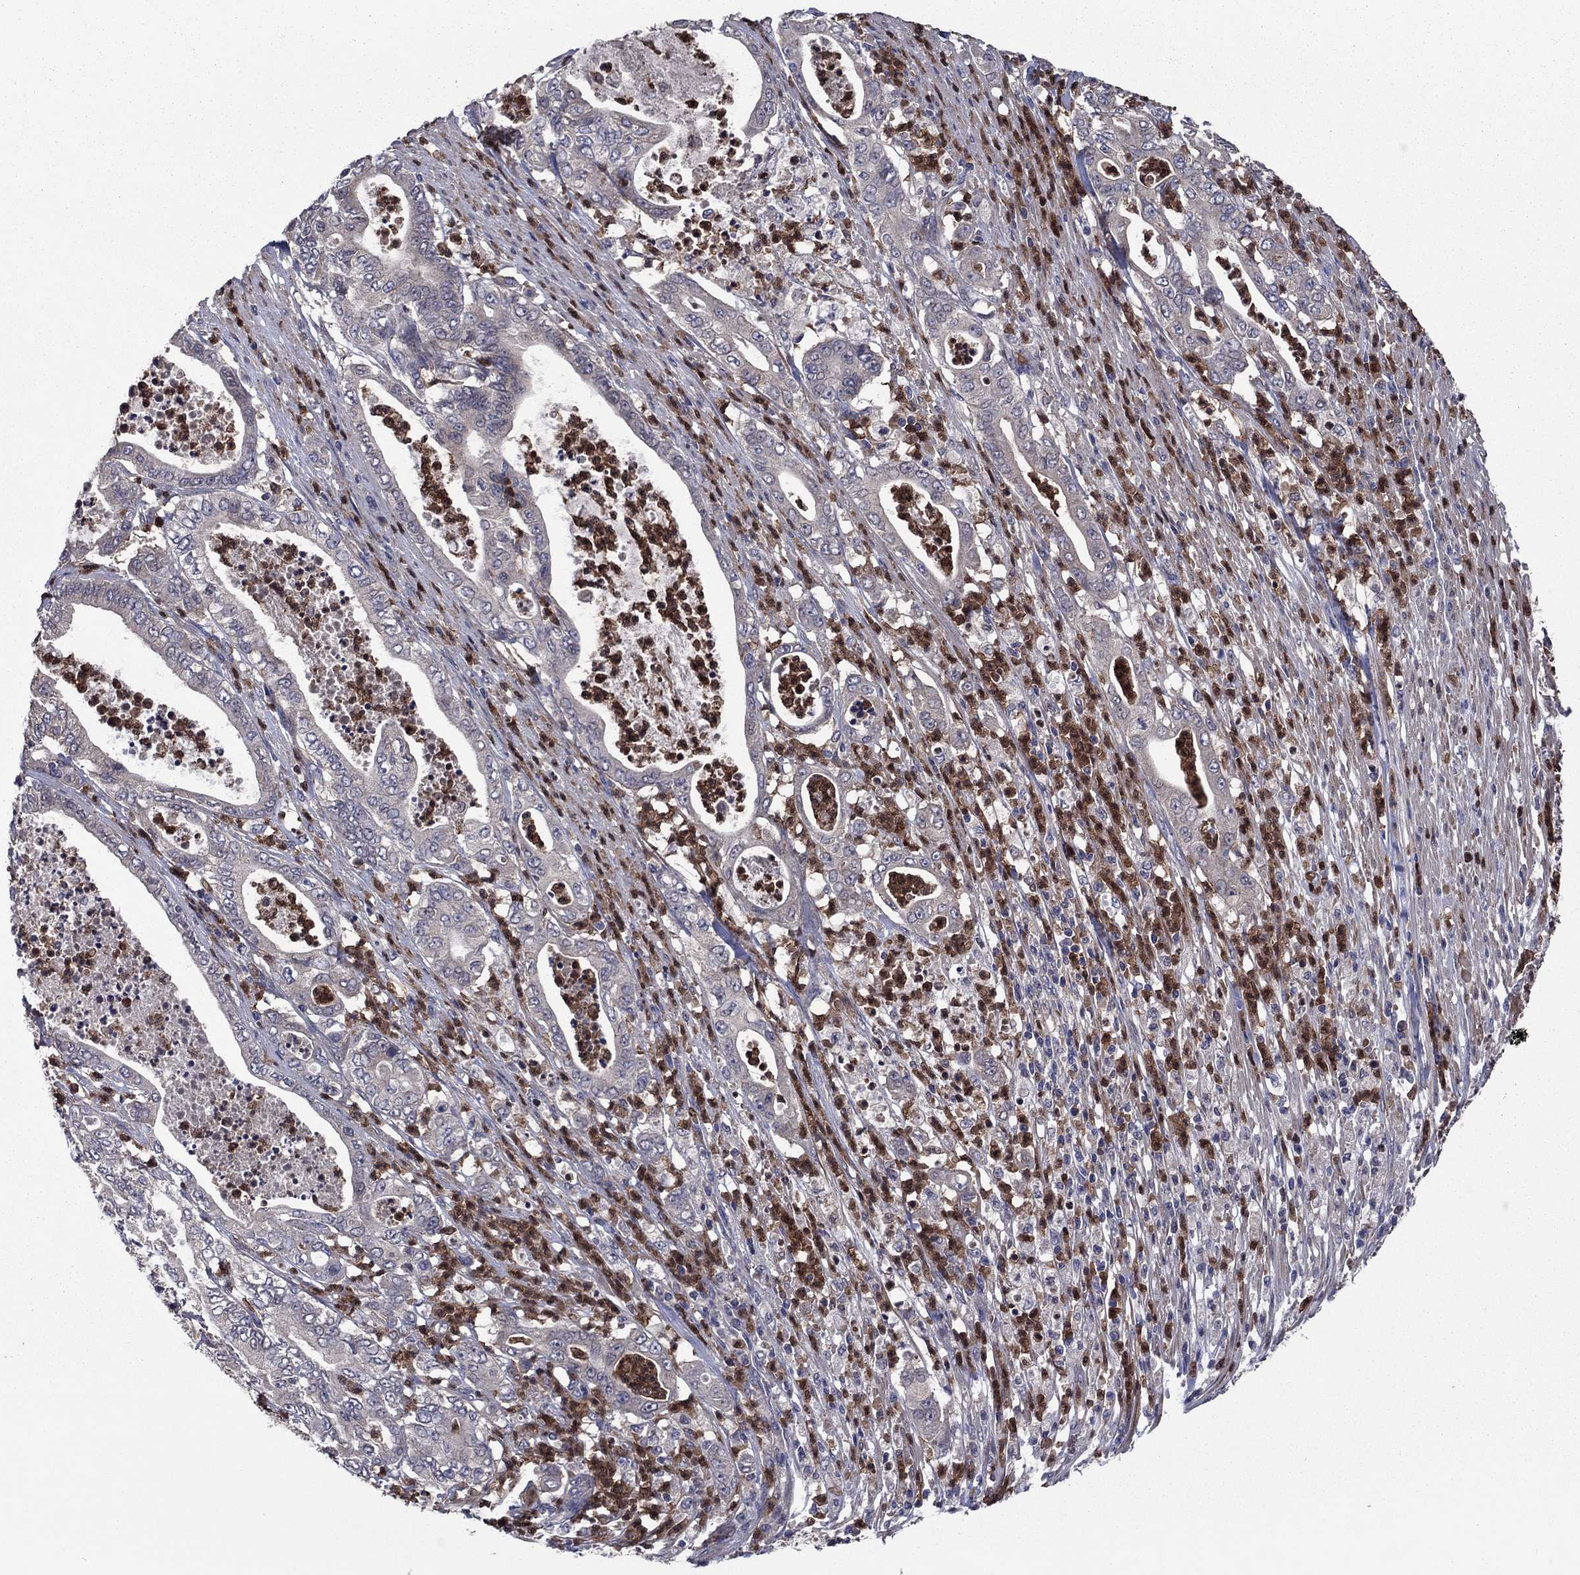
{"staining": {"intensity": "negative", "quantity": "none", "location": "none"}, "tissue": "pancreatic cancer", "cell_type": "Tumor cells", "image_type": "cancer", "snomed": [{"axis": "morphology", "description": "Adenocarcinoma, NOS"}, {"axis": "topography", "description": "Pancreas"}], "caption": "The histopathology image exhibits no significant positivity in tumor cells of pancreatic cancer.", "gene": "MSRB1", "patient": {"sex": "male", "age": 71}}